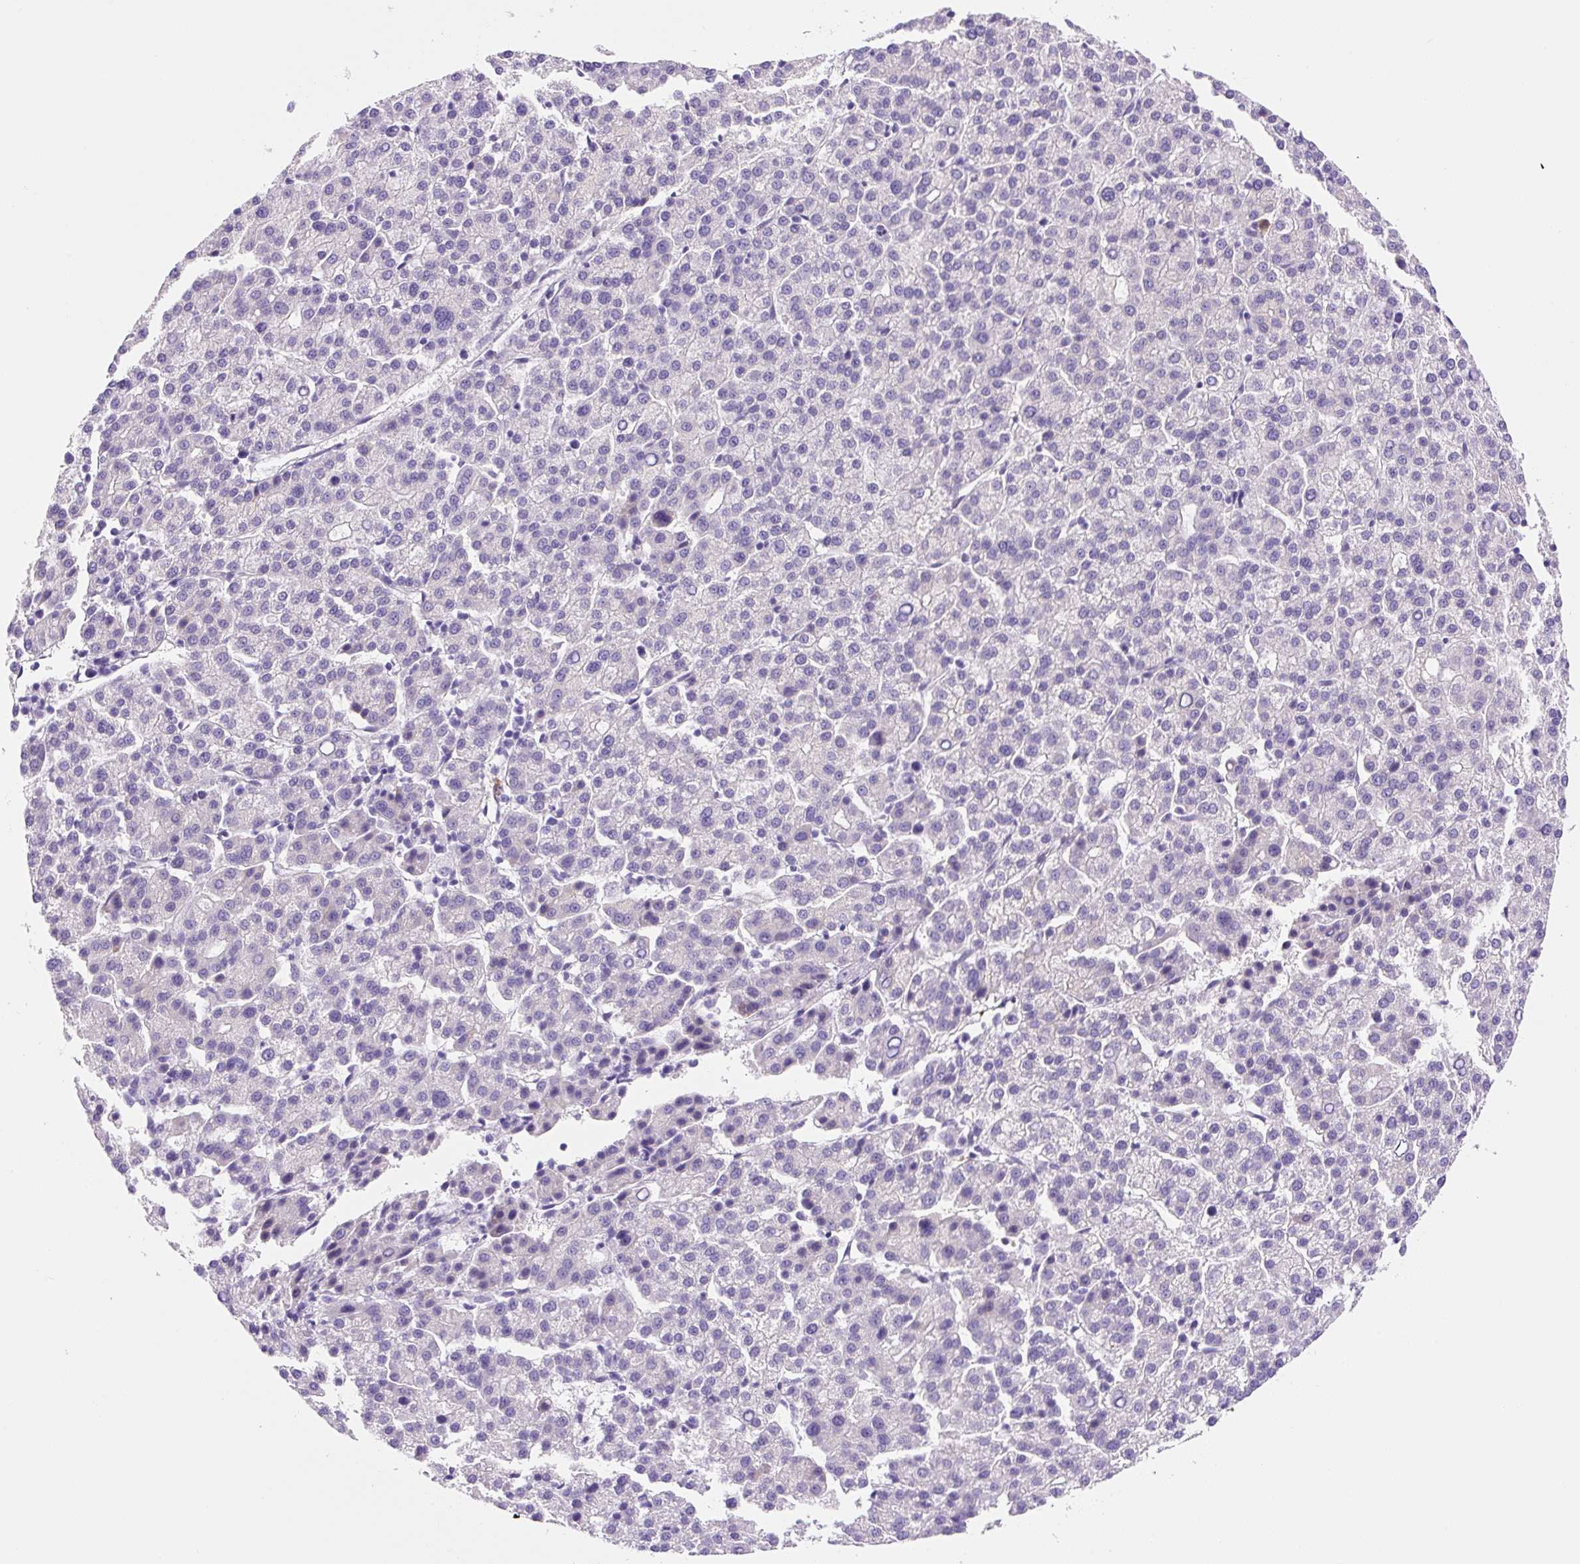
{"staining": {"intensity": "negative", "quantity": "none", "location": "none"}, "tissue": "liver cancer", "cell_type": "Tumor cells", "image_type": "cancer", "snomed": [{"axis": "morphology", "description": "Carcinoma, Hepatocellular, NOS"}, {"axis": "topography", "description": "Liver"}], "caption": "This is an IHC micrograph of human liver hepatocellular carcinoma. There is no positivity in tumor cells.", "gene": "ASB4", "patient": {"sex": "female", "age": 58}}